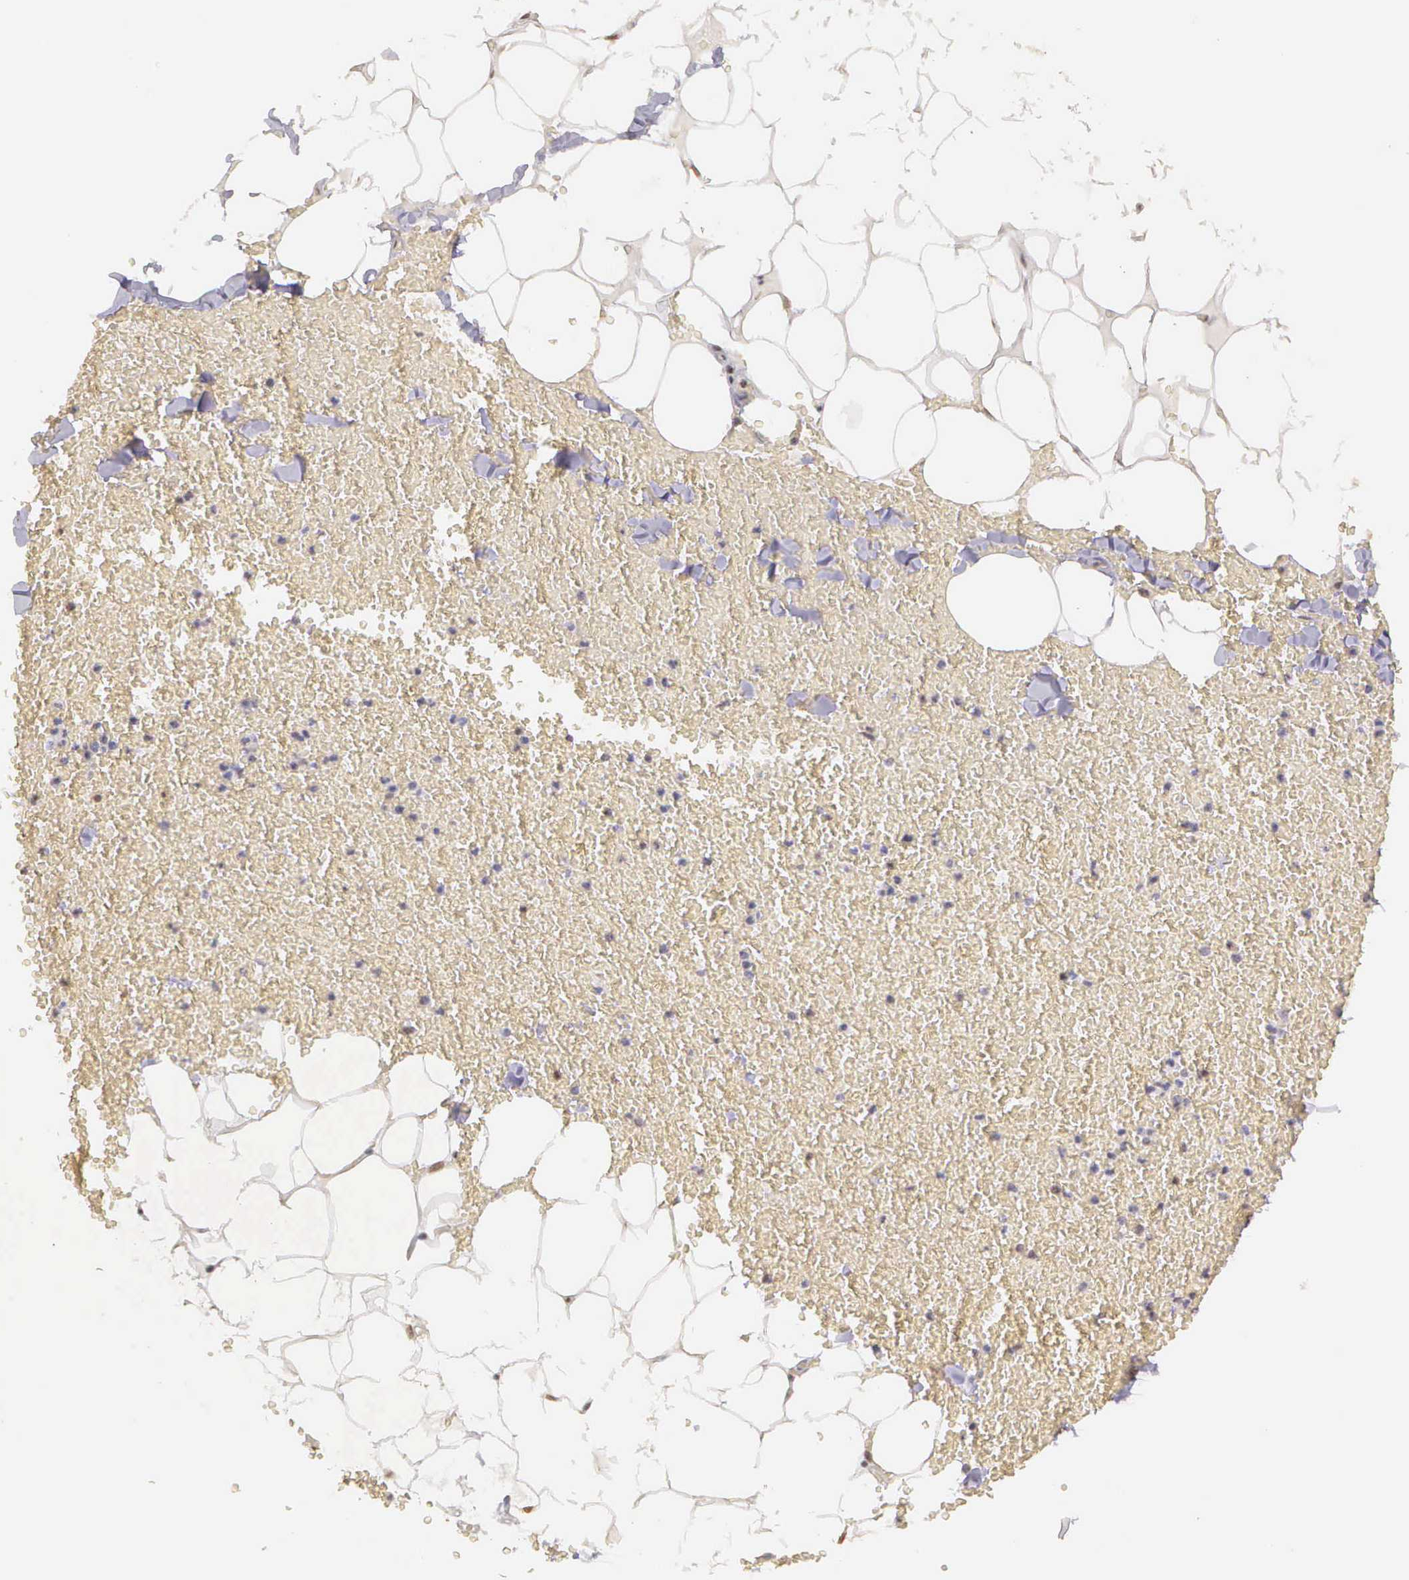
{"staining": {"intensity": "moderate", "quantity": ">75%", "location": "nuclear"}, "tissue": "adipose tissue", "cell_type": "Adipocytes", "image_type": "normal", "snomed": [{"axis": "morphology", "description": "Normal tissue, NOS"}, {"axis": "morphology", "description": "Inflammation, NOS"}, {"axis": "topography", "description": "Lymph node"}, {"axis": "topography", "description": "Peripheral nerve tissue"}], "caption": "Adipocytes reveal medium levels of moderate nuclear positivity in approximately >75% of cells in benign adipose tissue. Immunohistochemistry stains the protein of interest in brown and the nuclei are stained blue.", "gene": "ARMCX5", "patient": {"sex": "male", "age": 52}}